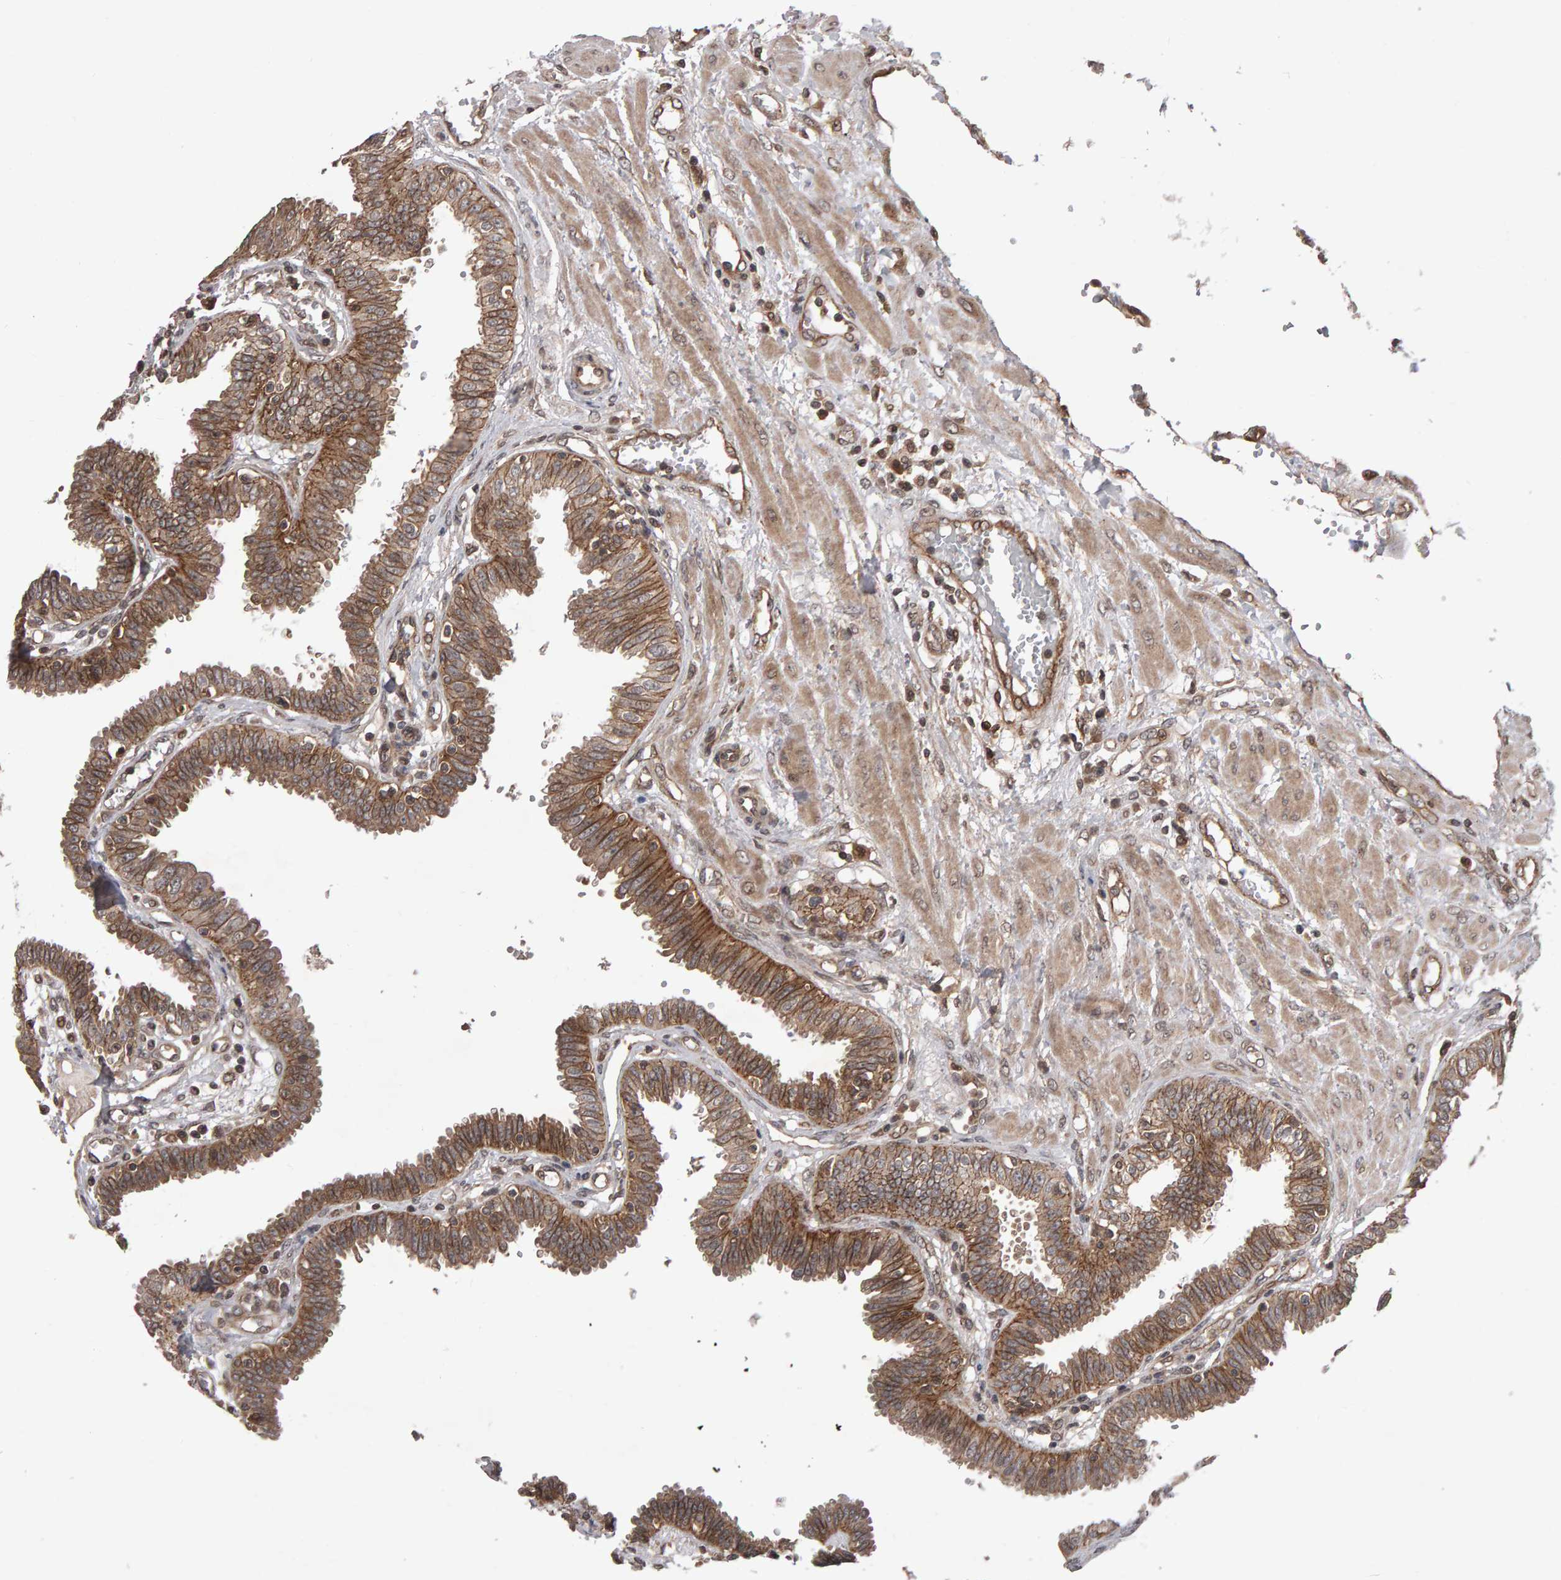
{"staining": {"intensity": "moderate", "quantity": ">75%", "location": "cytoplasmic/membranous"}, "tissue": "fallopian tube", "cell_type": "Glandular cells", "image_type": "normal", "snomed": [{"axis": "morphology", "description": "Normal tissue, NOS"}, {"axis": "topography", "description": "Fallopian tube"}], "caption": "Approximately >75% of glandular cells in benign human fallopian tube demonstrate moderate cytoplasmic/membranous protein staining as visualized by brown immunohistochemical staining.", "gene": "SCRIB", "patient": {"sex": "female", "age": 32}}